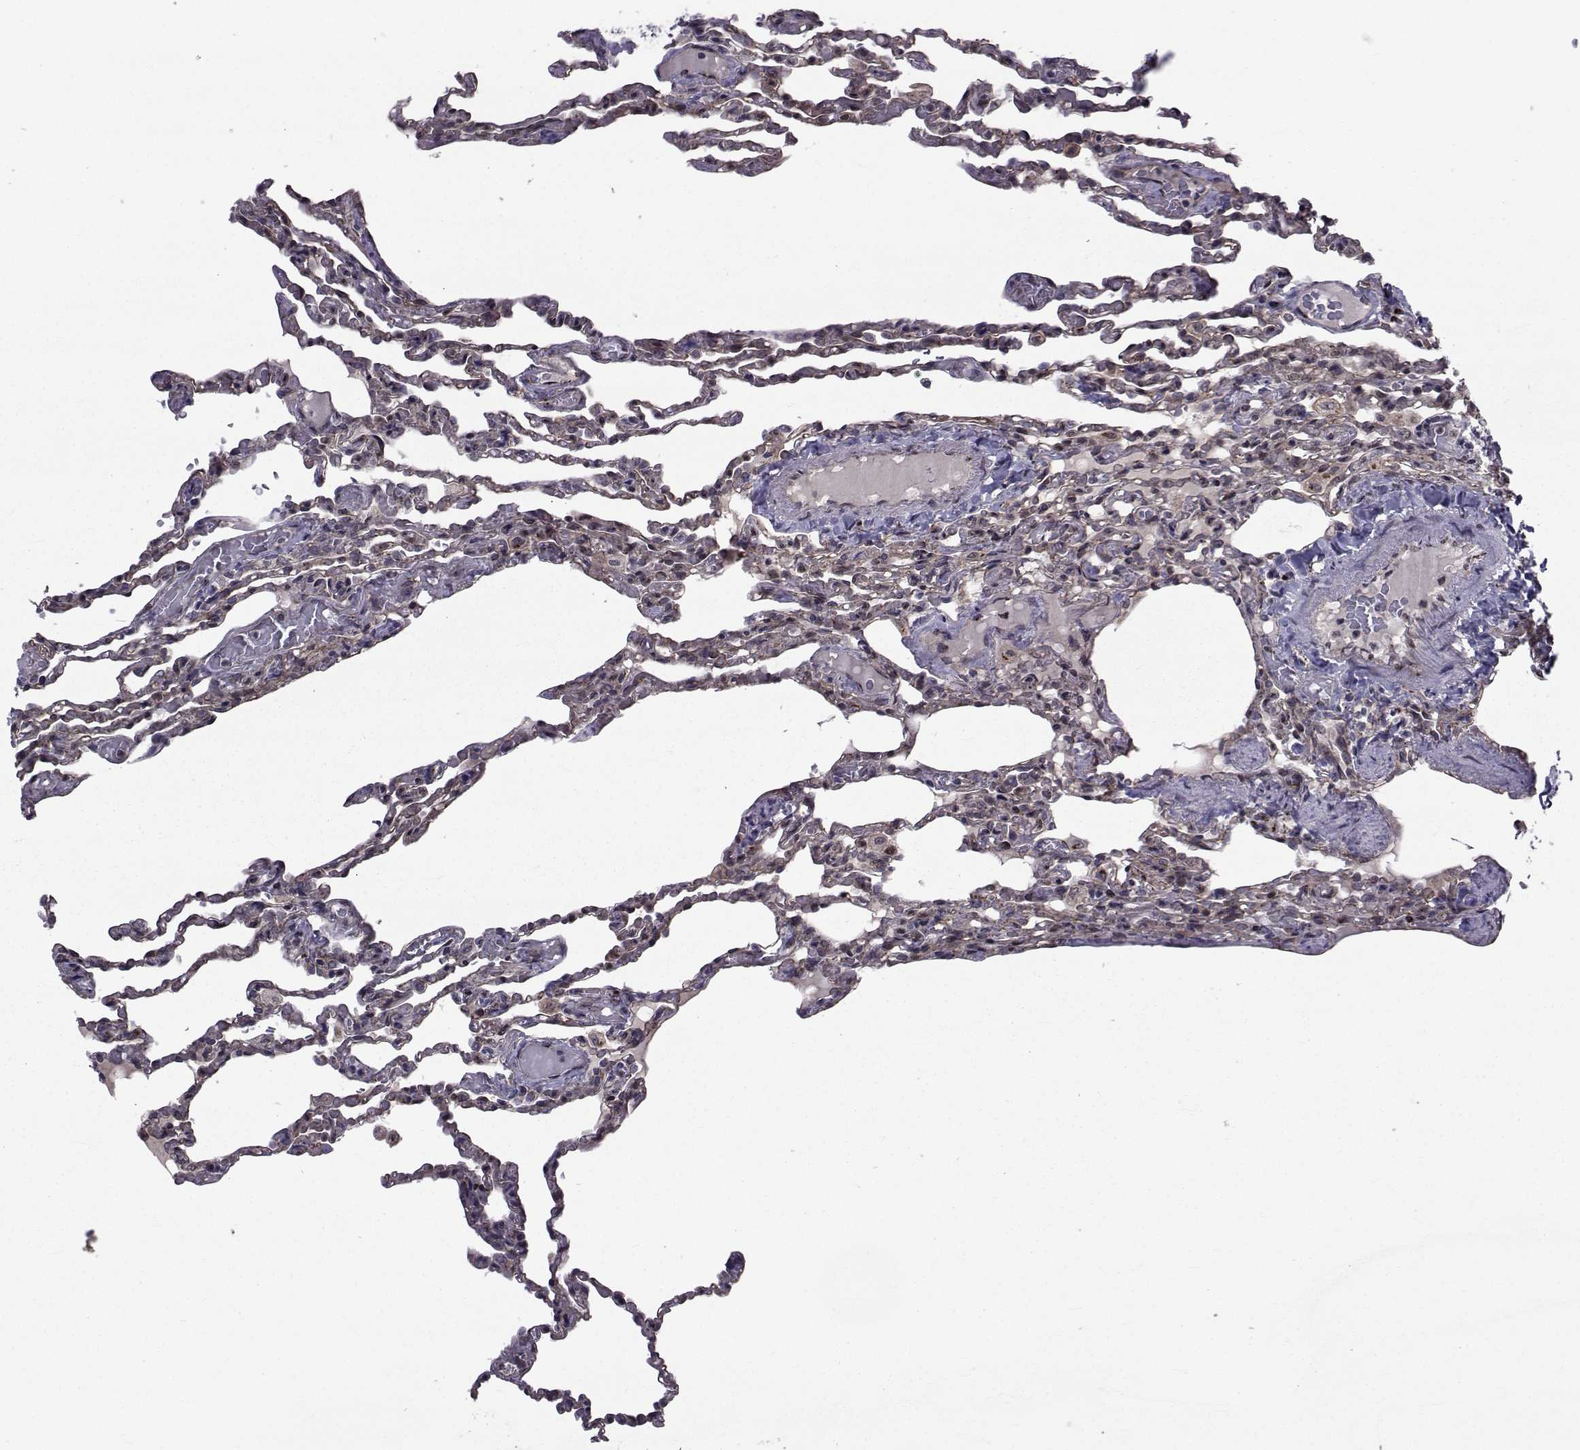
{"staining": {"intensity": "weak", "quantity": "25%-75%", "location": "cytoplasmic/membranous"}, "tissue": "lung", "cell_type": "Alveolar cells", "image_type": "normal", "snomed": [{"axis": "morphology", "description": "Normal tissue, NOS"}, {"axis": "topography", "description": "Lung"}], "caption": "IHC histopathology image of benign lung: human lung stained using immunohistochemistry displays low levels of weak protein expression localized specifically in the cytoplasmic/membranous of alveolar cells, appearing as a cytoplasmic/membranous brown color.", "gene": "ATP6V1C2", "patient": {"sex": "female", "age": 43}}